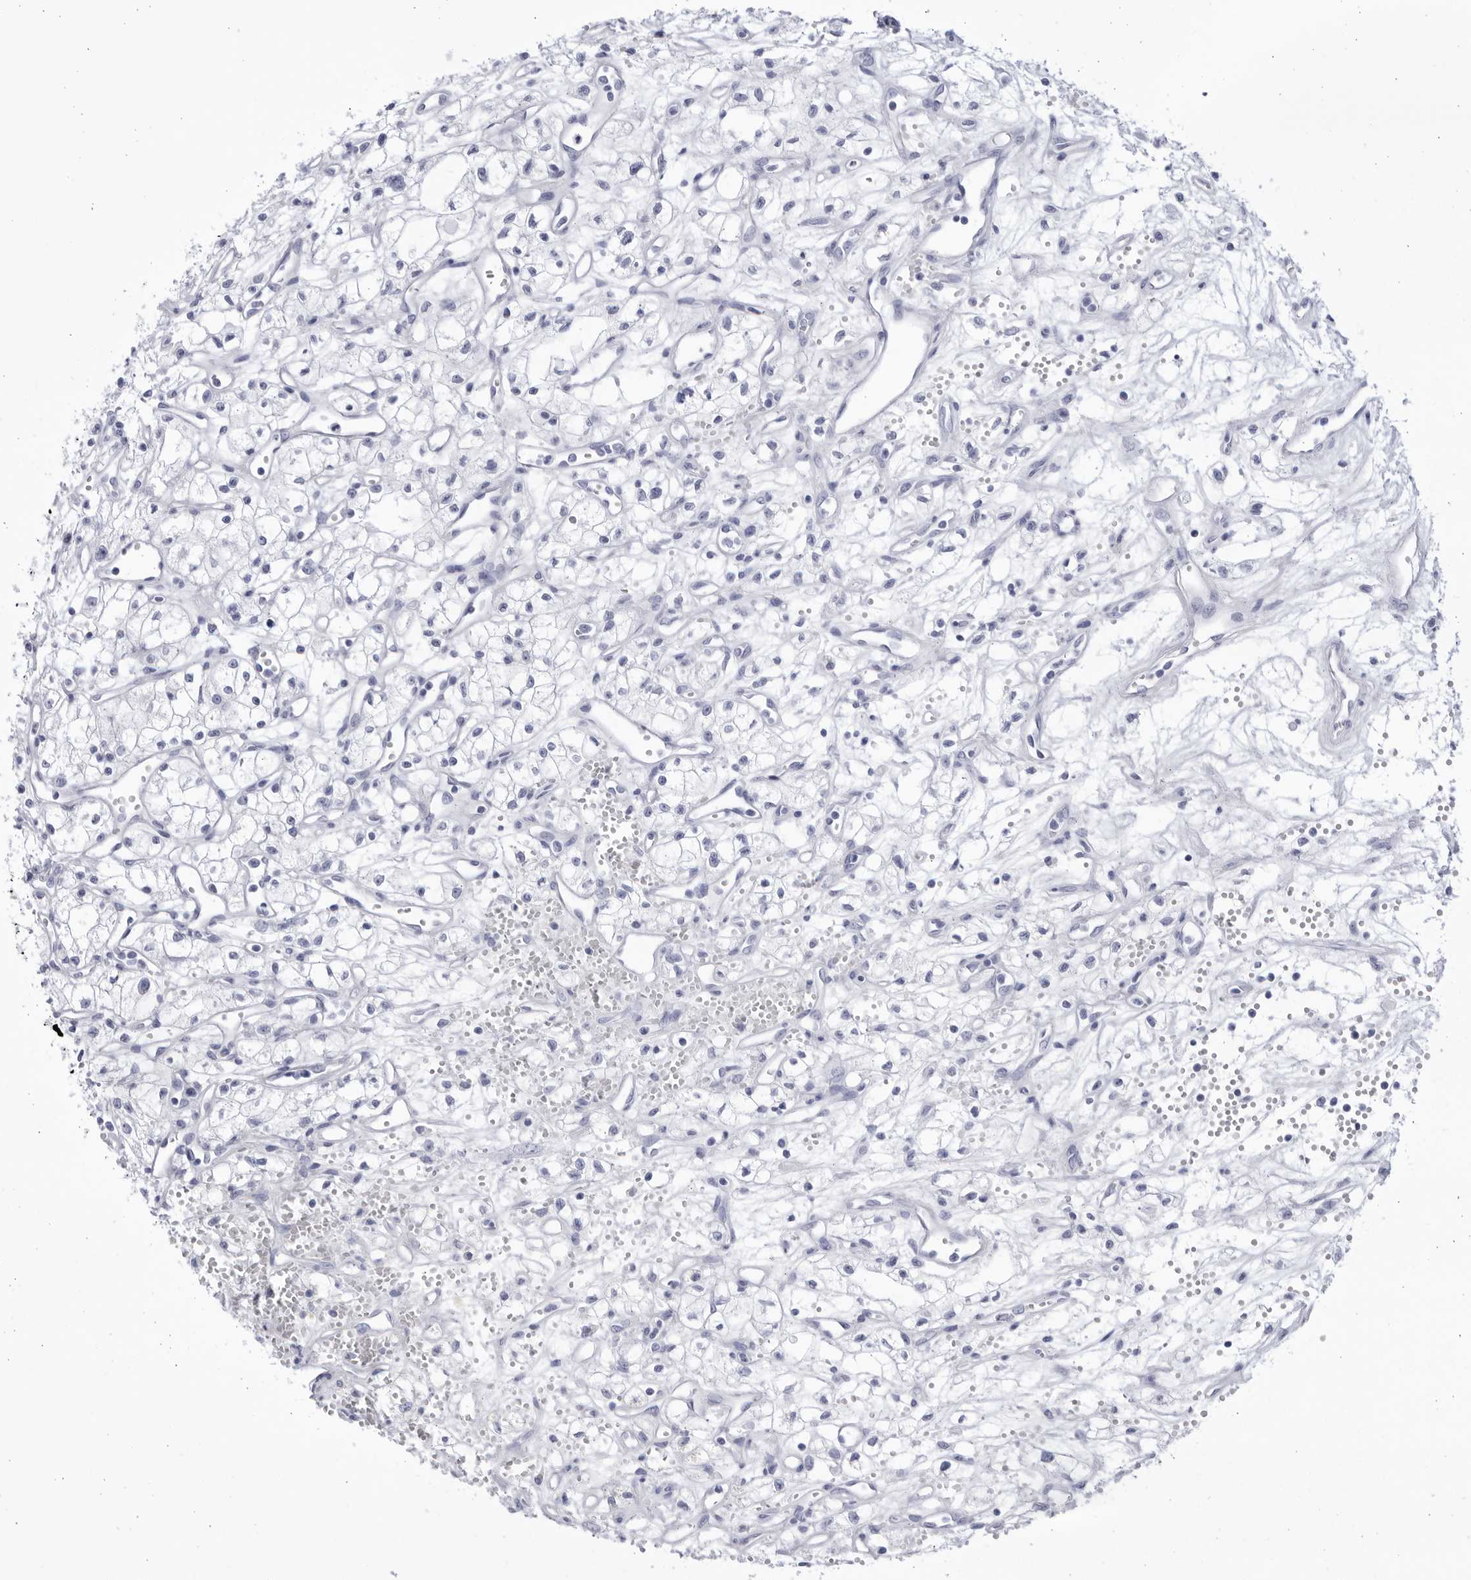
{"staining": {"intensity": "negative", "quantity": "none", "location": "none"}, "tissue": "renal cancer", "cell_type": "Tumor cells", "image_type": "cancer", "snomed": [{"axis": "morphology", "description": "Adenocarcinoma, NOS"}, {"axis": "topography", "description": "Kidney"}], "caption": "Immunohistochemical staining of human renal cancer reveals no significant staining in tumor cells.", "gene": "CCDC181", "patient": {"sex": "male", "age": 59}}